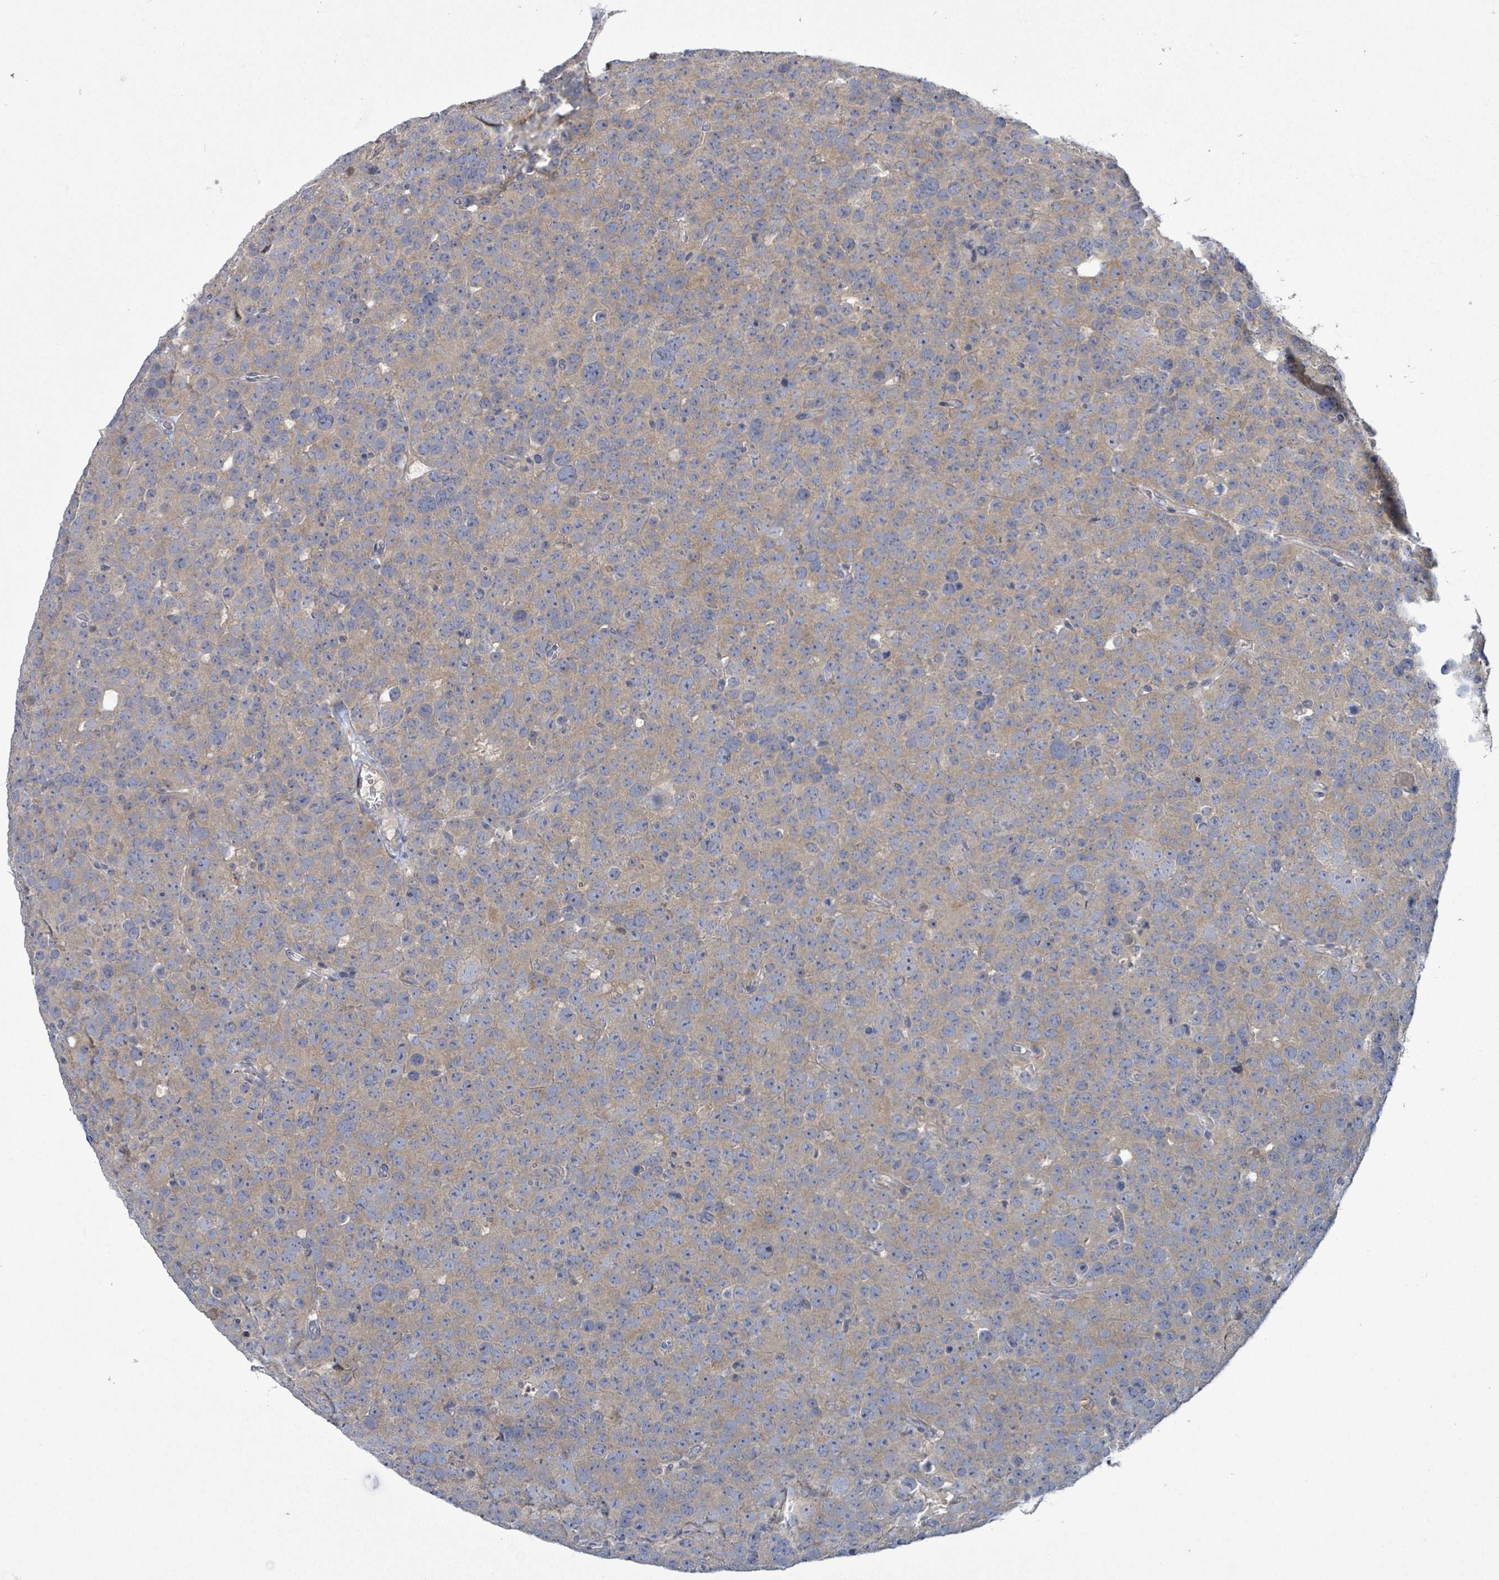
{"staining": {"intensity": "weak", "quantity": ">75%", "location": "cytoplasmic/membranous"}, "tissue": "testis cancer", "cell_type": "Tumor cells", "image_type": "cancer", "snomed": [{"axis": "morphology", "description": "Seminoma, NOS"}, {"axis": "topography", "description": "Testis"}], "caption": "Immunohistochemistry (IHC) (DAB (3,3'-diaminobenzidine)) staining of testis seminoma displays weak cytoplasmic/membranous protein positivity in about >75% of tumor cells.", "gene": "SERPINE3", "patient": {"sex": "male", "age": 71}}